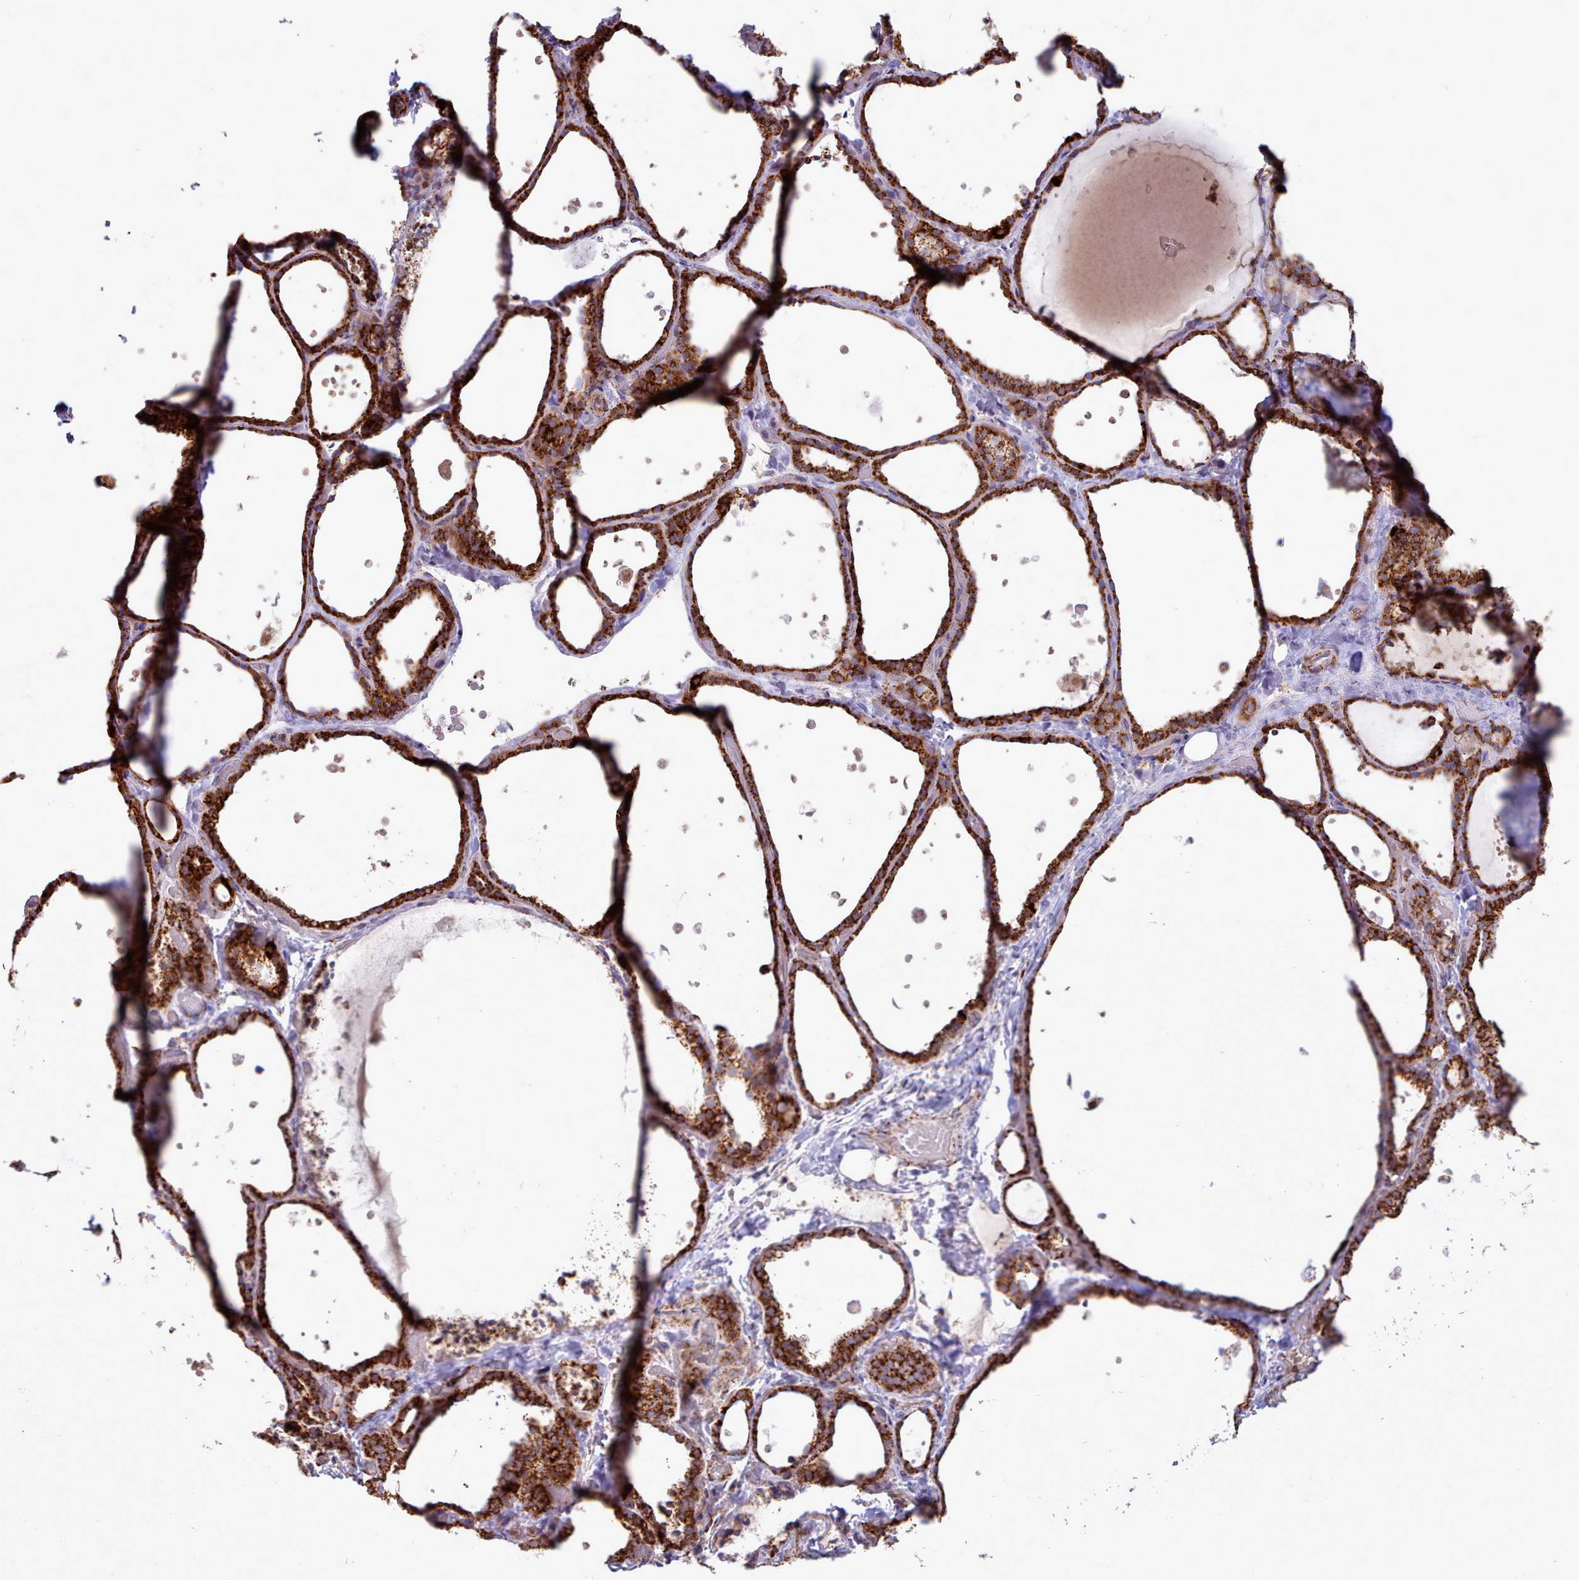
{"staining": {"intensity": "strong", "quantity": ">75%", "location": "cytoplasmic/membranous"}, "tissue": "thyroid gland", "cell_type": "Glandular cells", "image_type": "normal", "snomed": [{"axis": "morphology", "description": "Normal tissue, NOS"}, {"axis": "topography", "description": "Thyroid gland"}], "caption": "Protein staining of unremarkable thyroid gland demonstrates strong cytoplasmic/membranous expression in approximately >75% of glandular cells.", "gene": "HSDL2", "patient": {"sex": "female", "age": 44}}